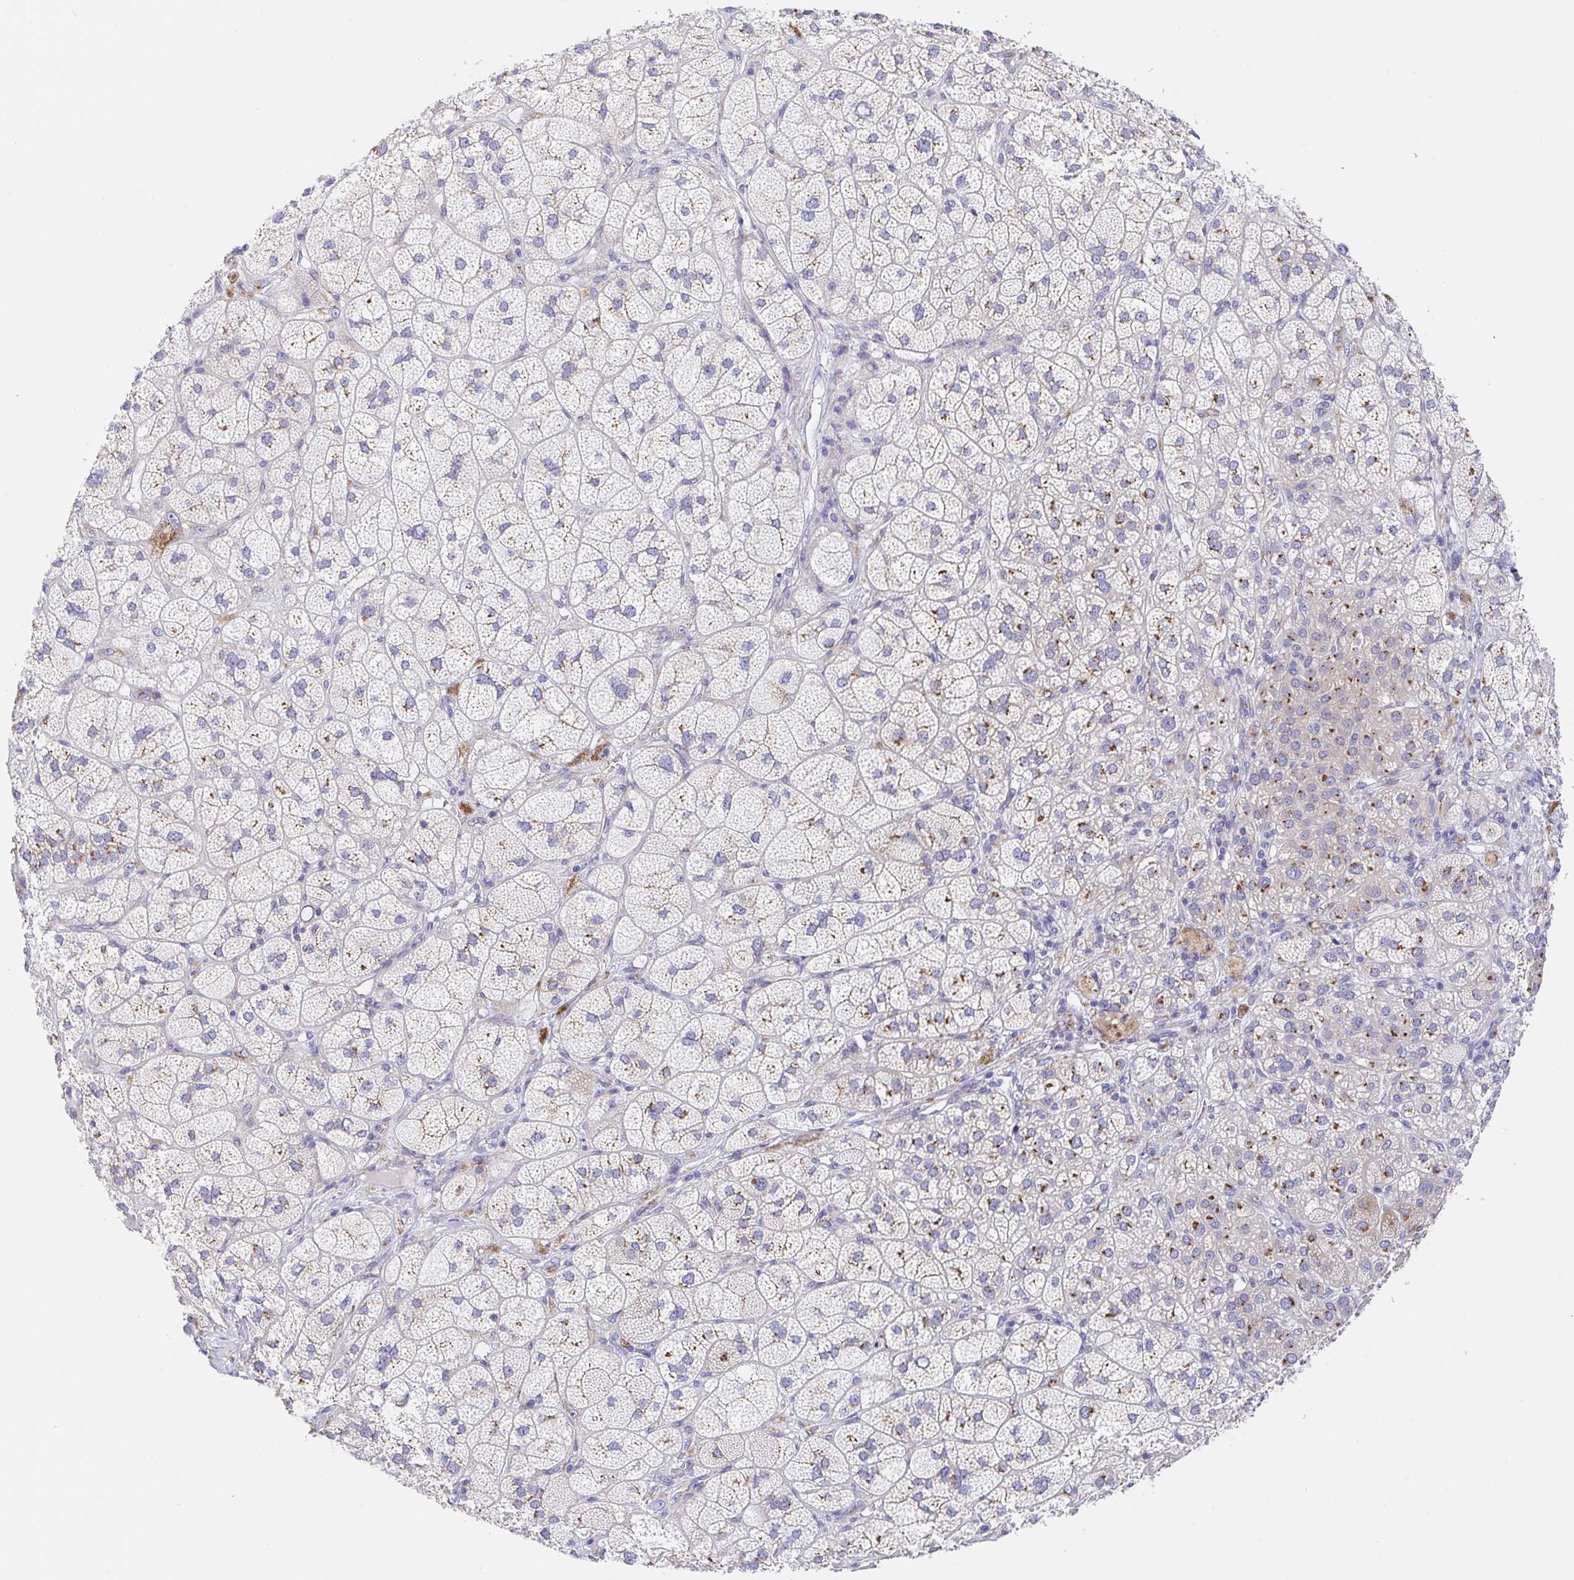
{"staining": {"intensity": "strong", "quantity": "25%-75%", "location": "cytoplasmic/membranous"}, "tissue": "adrenal gland", "cell_type": "Glandular cells", "image_type": "normal", "snomed": [{"axis": "morphology", "description": "Normal tissue, NOS"}, {"axis": "topography", "description": "Adrenal gland"}], "caption": "About 25%-75% of glandular cells in unremarkable adrenal gland demonstrate strong cytoplasmic/membranous protein expression as visualized by brown immunohistochemical staining.", "gene": "GOLGA1", "patient": {"sex": "female", "age": 60}}